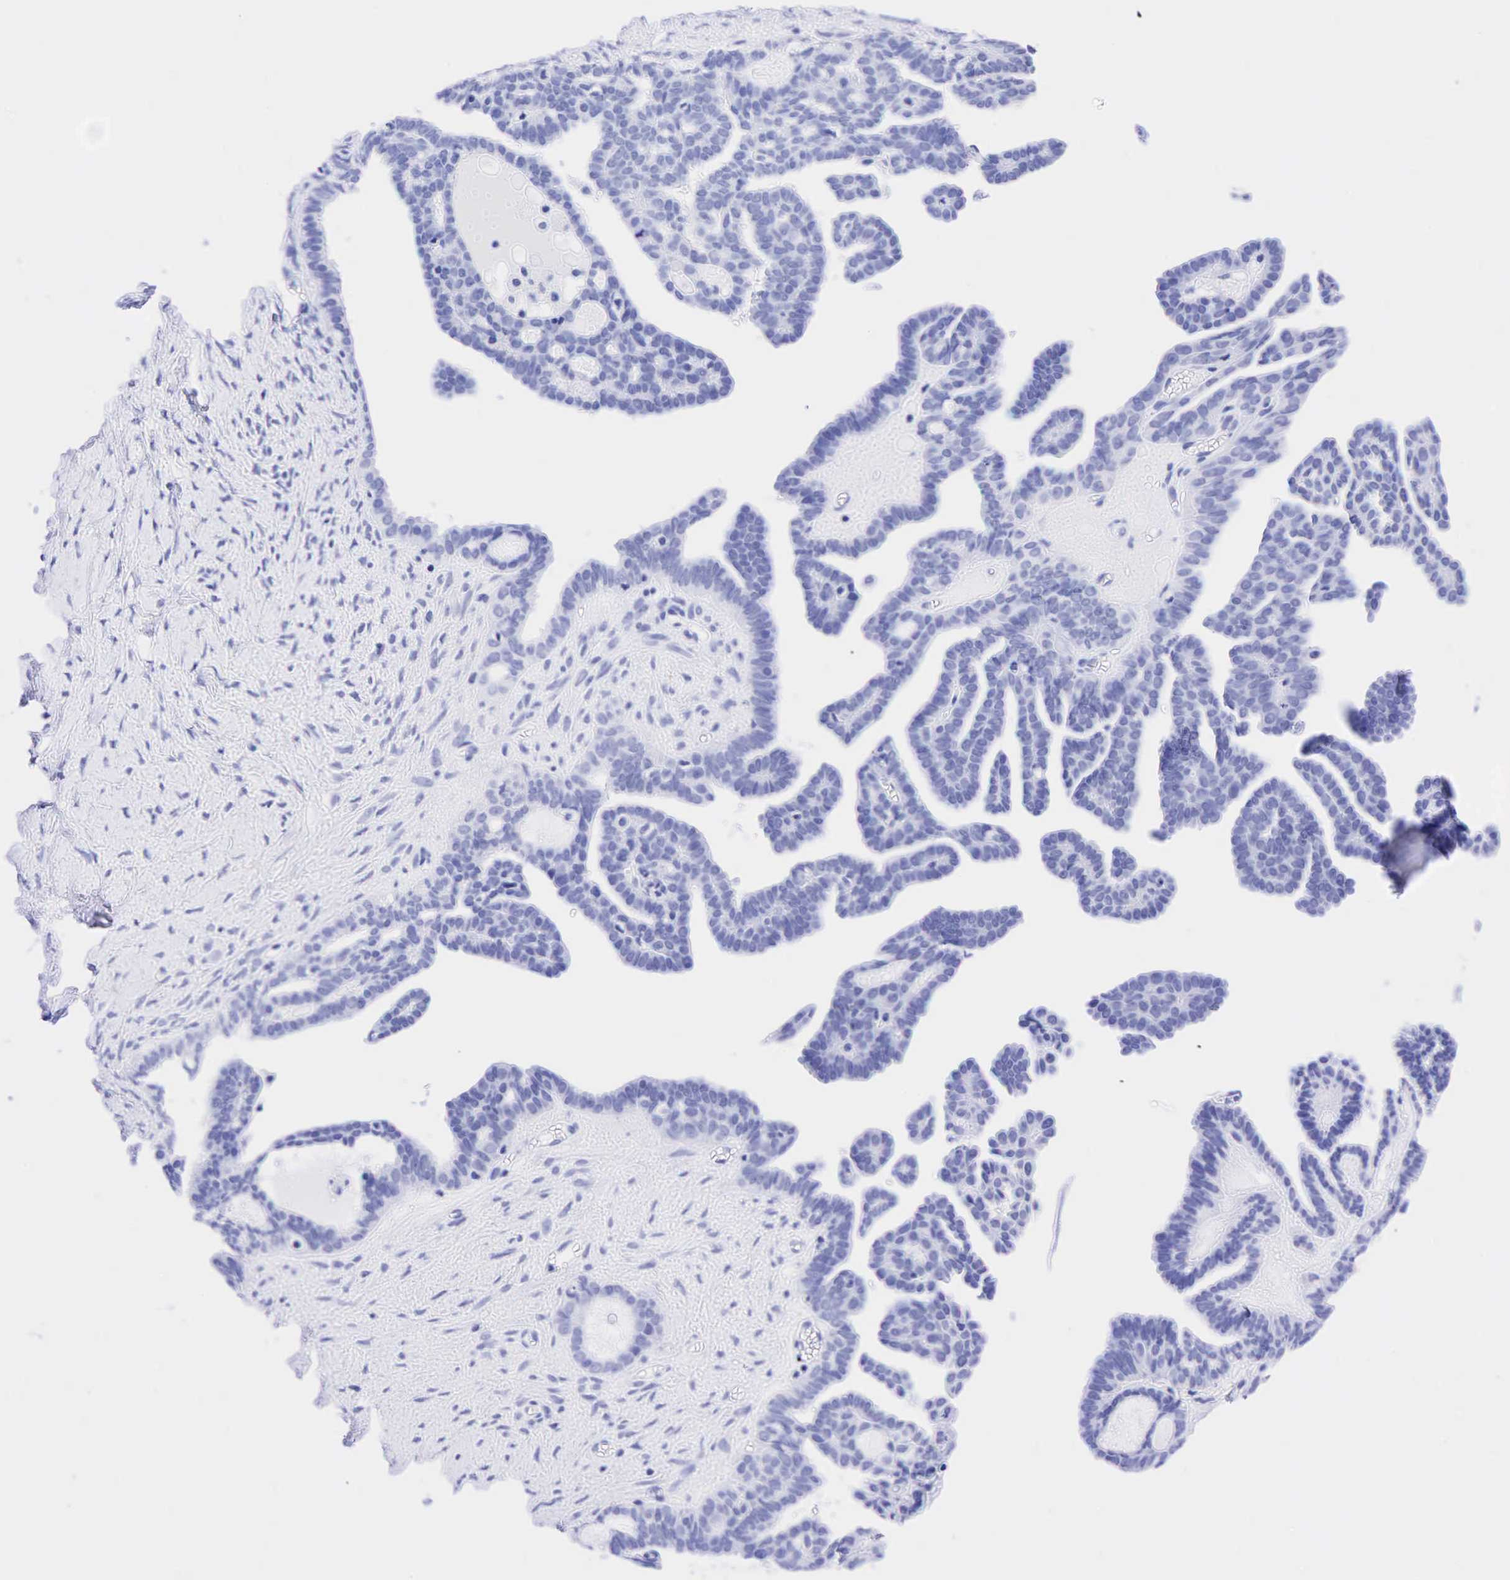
{"staining": {"intensity": "negative", "quantity": "none", "location": "none"}, "tissue": "ovarian cancer", "cell_type": "Tumor cells", "image_type": "cancer", "snomed": [{"axis": "morphology", "description": "Cystadenocarcinoma, serous, NOS"}, {"axis": "topography", "description": "Ovary"}], "caption": "There is no significant expression in tumor cells of ovarian cancer. (DAB immunohistochemistry (IHC) visualized using brightfield microscopy, high magnification).", "gene": "CEACAM5", "patient": {"sex": "female", "age": 71}}